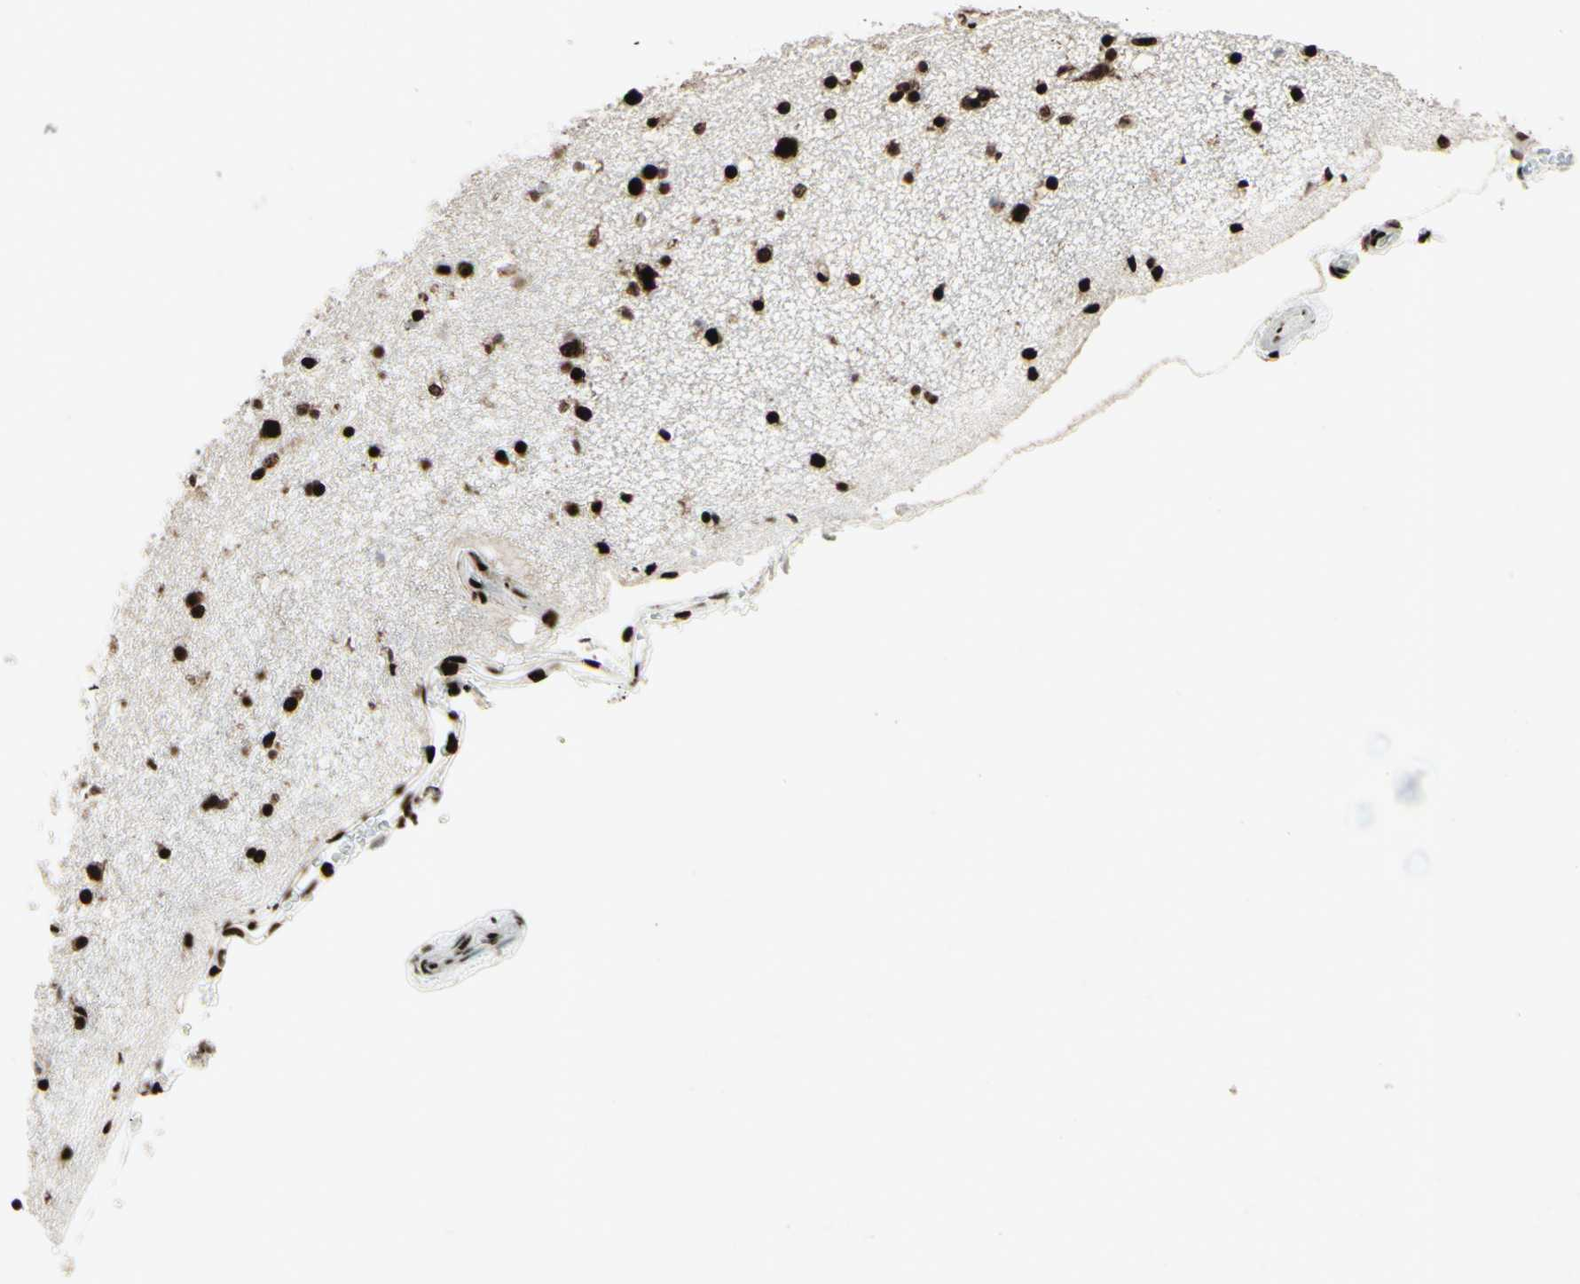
{"staining": {"intensity": "strong", "quantity": ">75%", "location": "nuclear"}, "tissue": "hippocampus", "cell_type": "Glial cells", "image_type": "normal", "snomed": [{"axis": "morphology", "description": "Normal tissue, NOS"}, {"axis": "topography", "description": "Hippocampus"}], "caption": "Immunohistochemistry (IHC) of unremarkable hippocampus displays high levels of strong nuclear staining in about >75% of glial cells. Using DAB (brown) and hematoxylin (blue) stains, captured at high magnification using brightfield microscopy.", "gene": "U2AF2", "patient": {"sex": "female", "age": 54}}